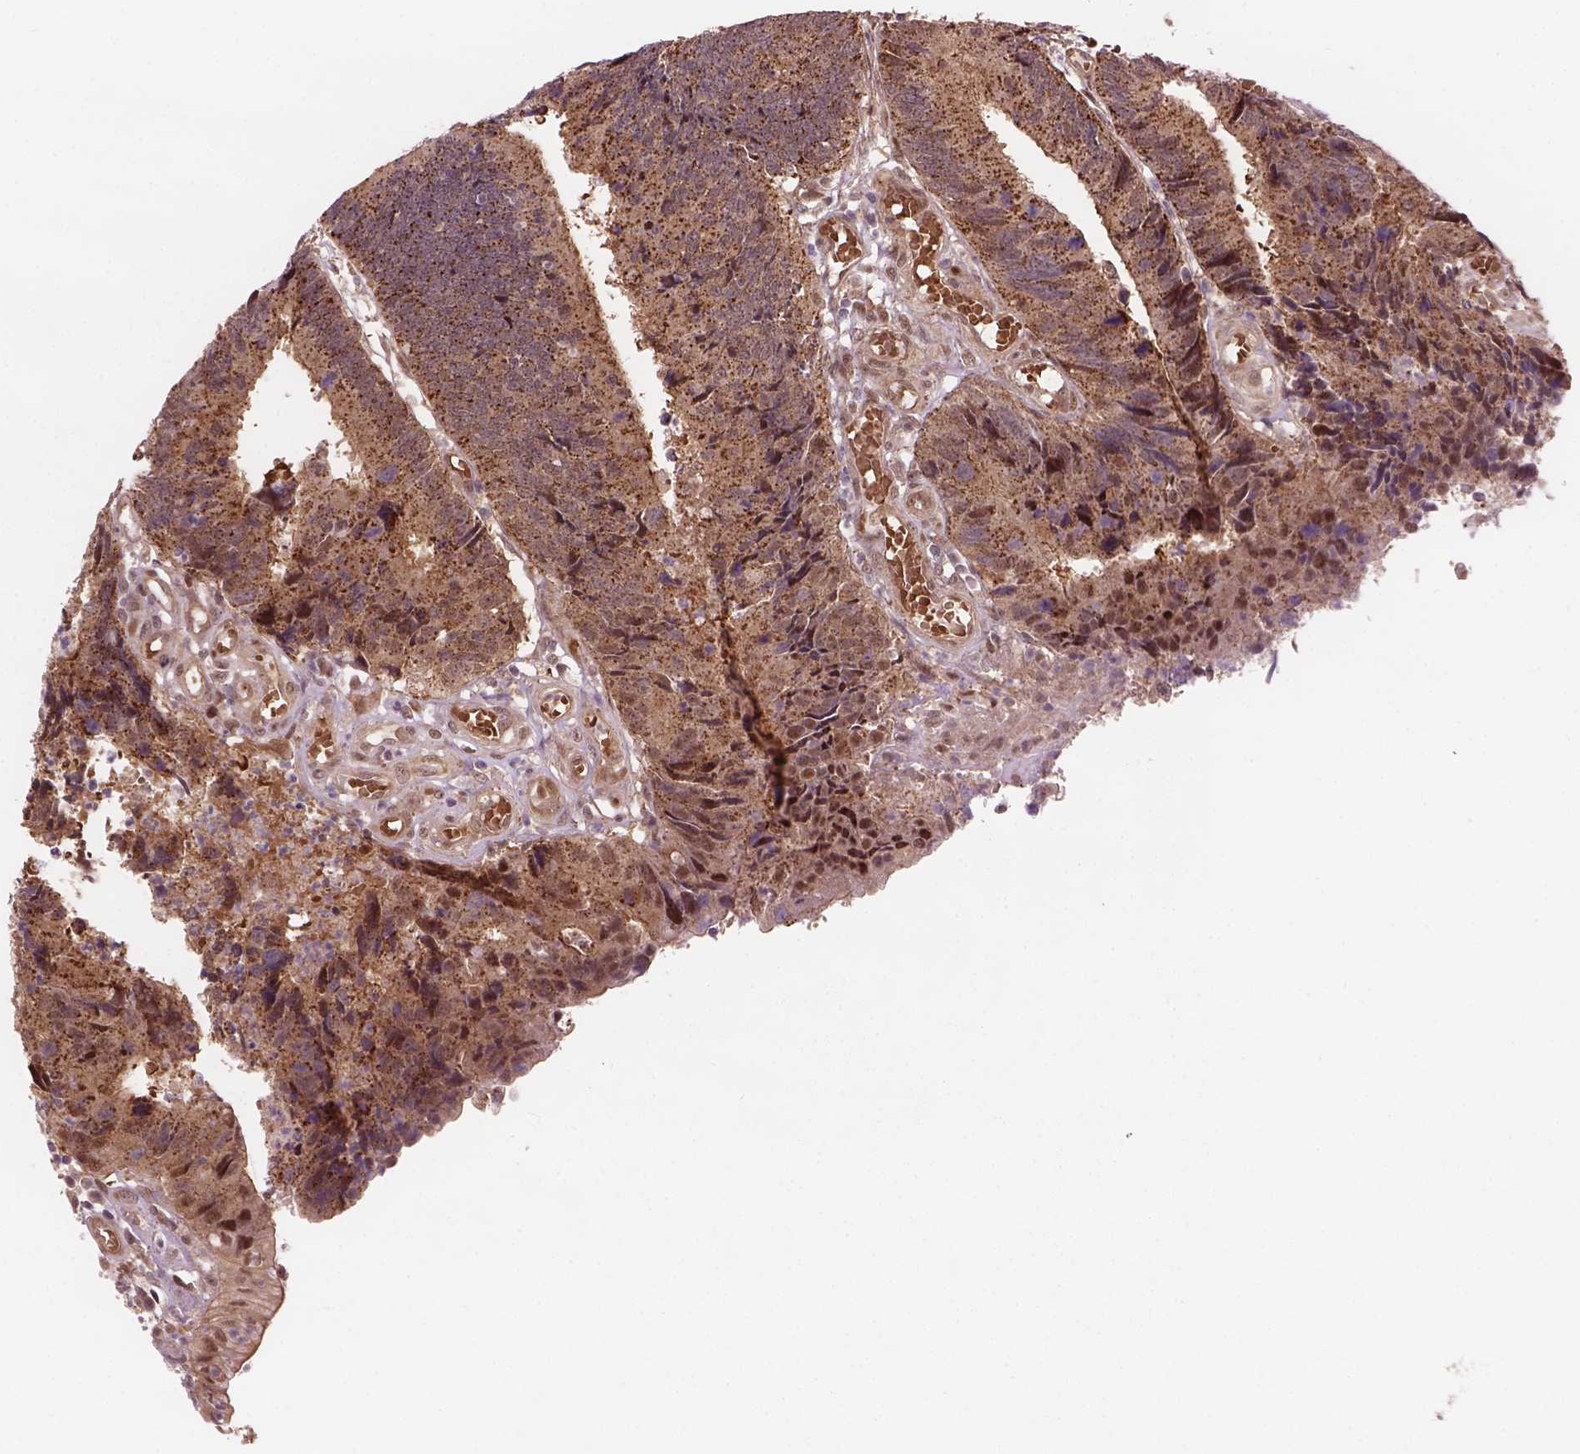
{"staining": {"intensity": "moderate", "quantity": "25%-75%", "location": "cytoplasmic/membranous,nuclear"}, "tissue": "colorectal cancer", "cell_type": "Tumor cells", "image_type": "cancer", "snomed": [{"axis": "morphology", "description": "Adenocarcinoma, NOS"}, {"axis": "topography", "description": "Colon"}], "caption": "A histopathology image of colorectal cancer (adenocarcinoma) stained for a protein demonstrates moderate cytoplasmic/membranous and nuclear brown staining in tumor cells. The staining was performed using DAB, with brown indicating positive protein expression. Nuclei are stained blue with hematoxylin.", "gene": "PSMD11", "patient": {"sex": "female", "age": 67}}